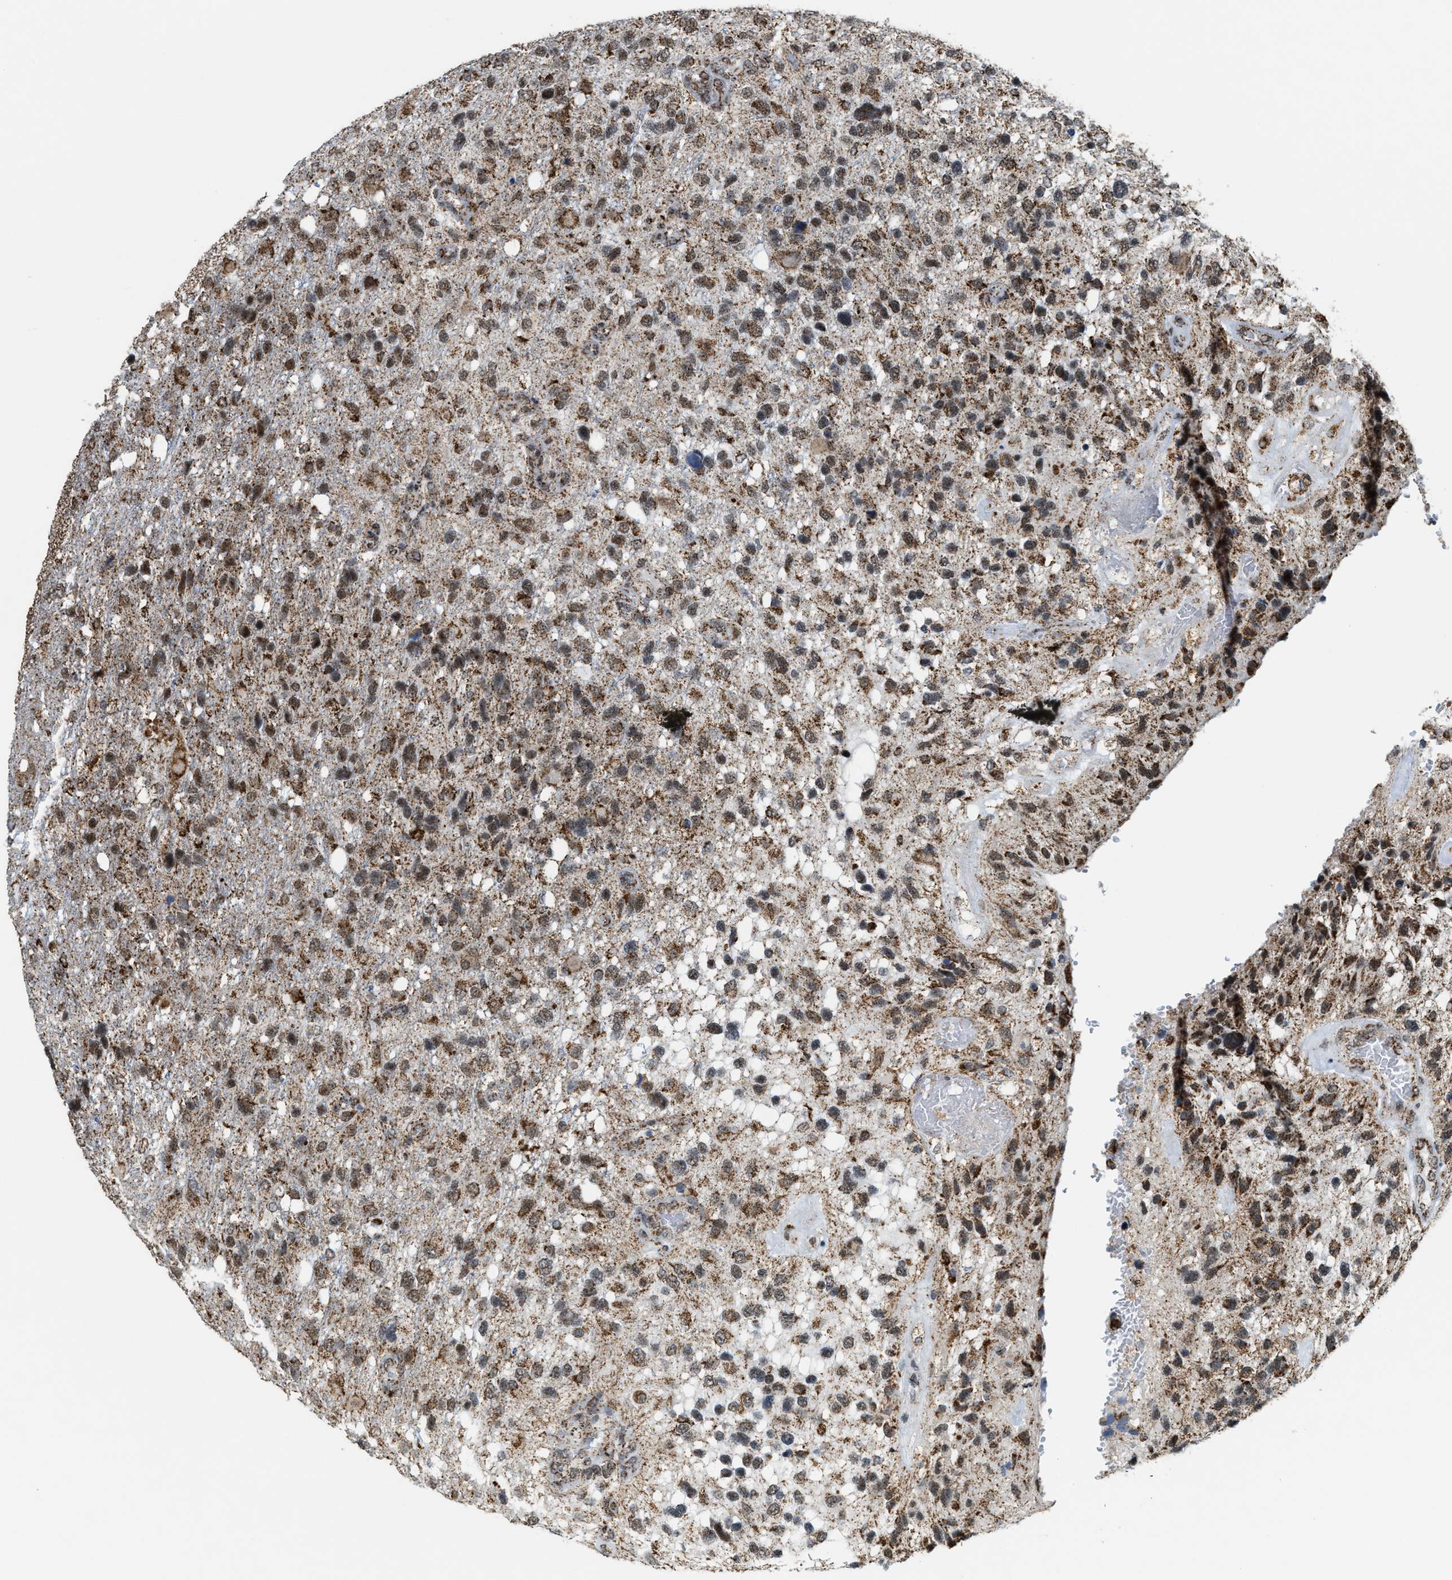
{"staining": {"intensity": "moderate", "quantity": ">75%", "location": "cytoplasmic/membranous"}, "tissue": "glioma", "cell_type": "Tumor cells", "image_type": "cancer", "snomed": [{"axis": "morphology", "description": "Glioma, malignant, High grade"}, {"axis": "topography", "description": "Brain"}], "caption": "Glioma tissue demonstrates moderate cytoplasmic/membranous expression in approximately >75% of tumor cells, visualized by immunohistochemistry.", "gene": "HIBADH", "patient": {"sex": "female", "age": 58}}